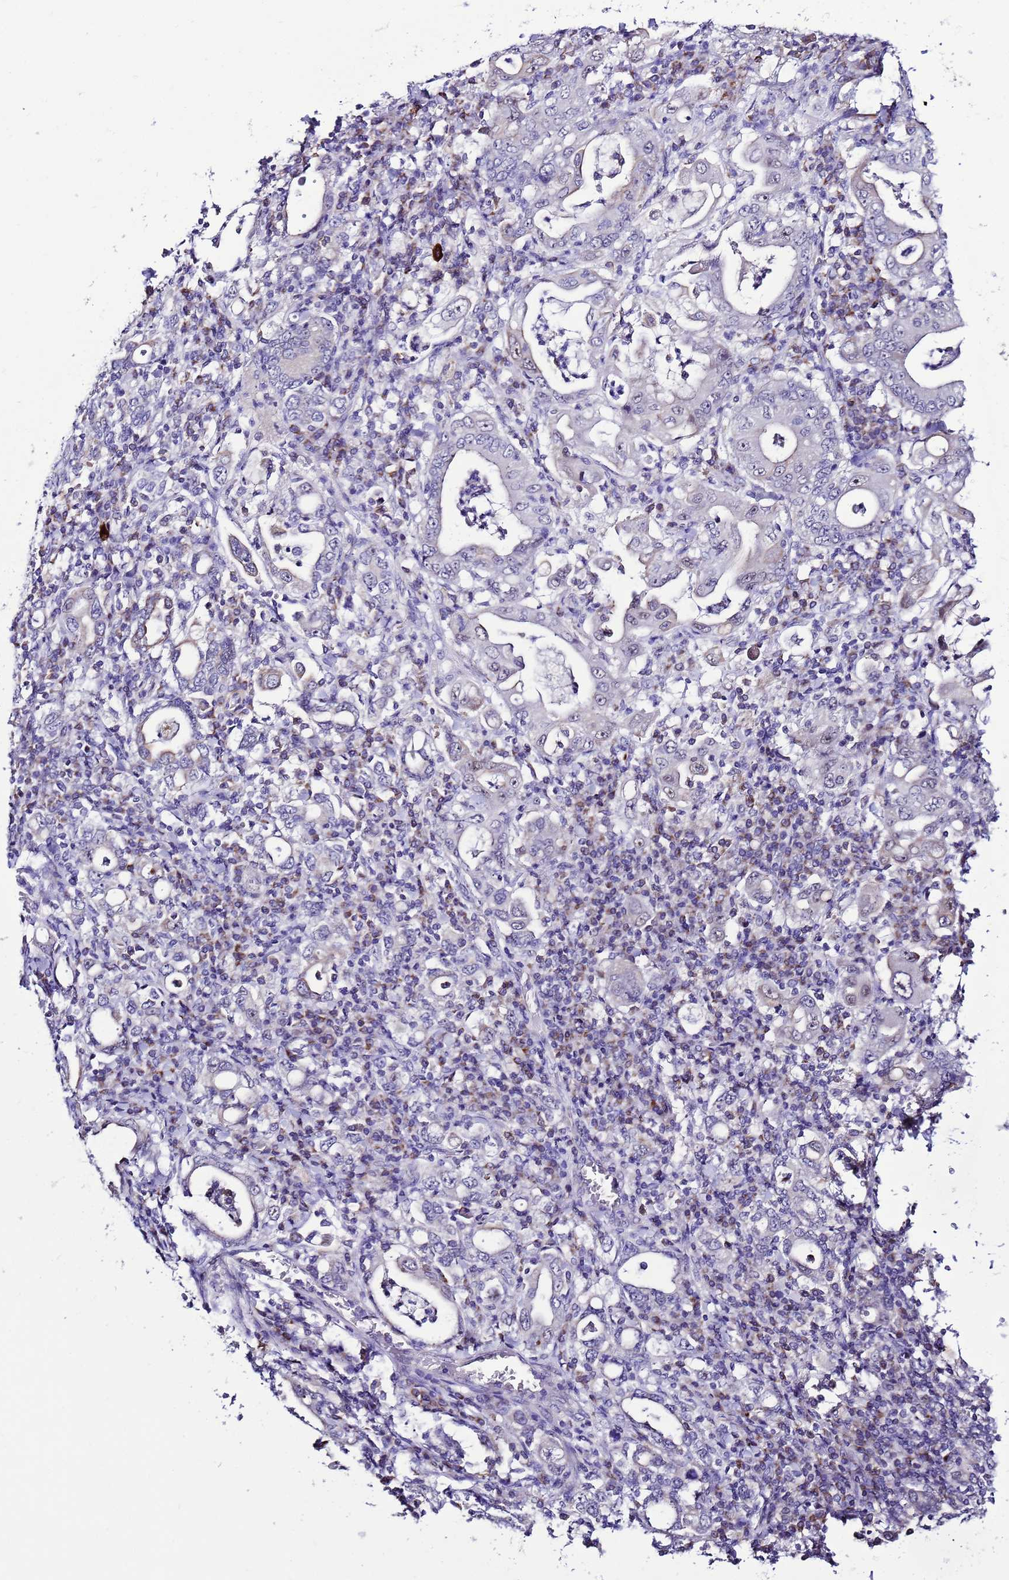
{"staining": {"intensity": "negative", "quantity": "none", "location": "none"}, "tissue": "stomach cancer", "cell_type": "Tumor cells", "image_type": "cancer", "snomed": [{"axis": "morphology", "description": "Normal tissue, NOS"}, {"axis": "morphology", "description": "Adenocarcinoma, NOS"}, {"axis": "topography", "description": "Esophagus"}, {"axis": "topography", "description": "Stomach, upper"}, {"axis": "topography", "description": "Peripheral nerve tissue"}], "caption": "This is a image of immunohistochemistry staining of stomach adenocarcinoma, which shows no positivity in tumor cells. (Immunohistochemistry, brightfield microscopy, high magnification).", "gene": "DPH6", "patient": {"sex": "male", "age": 62}}